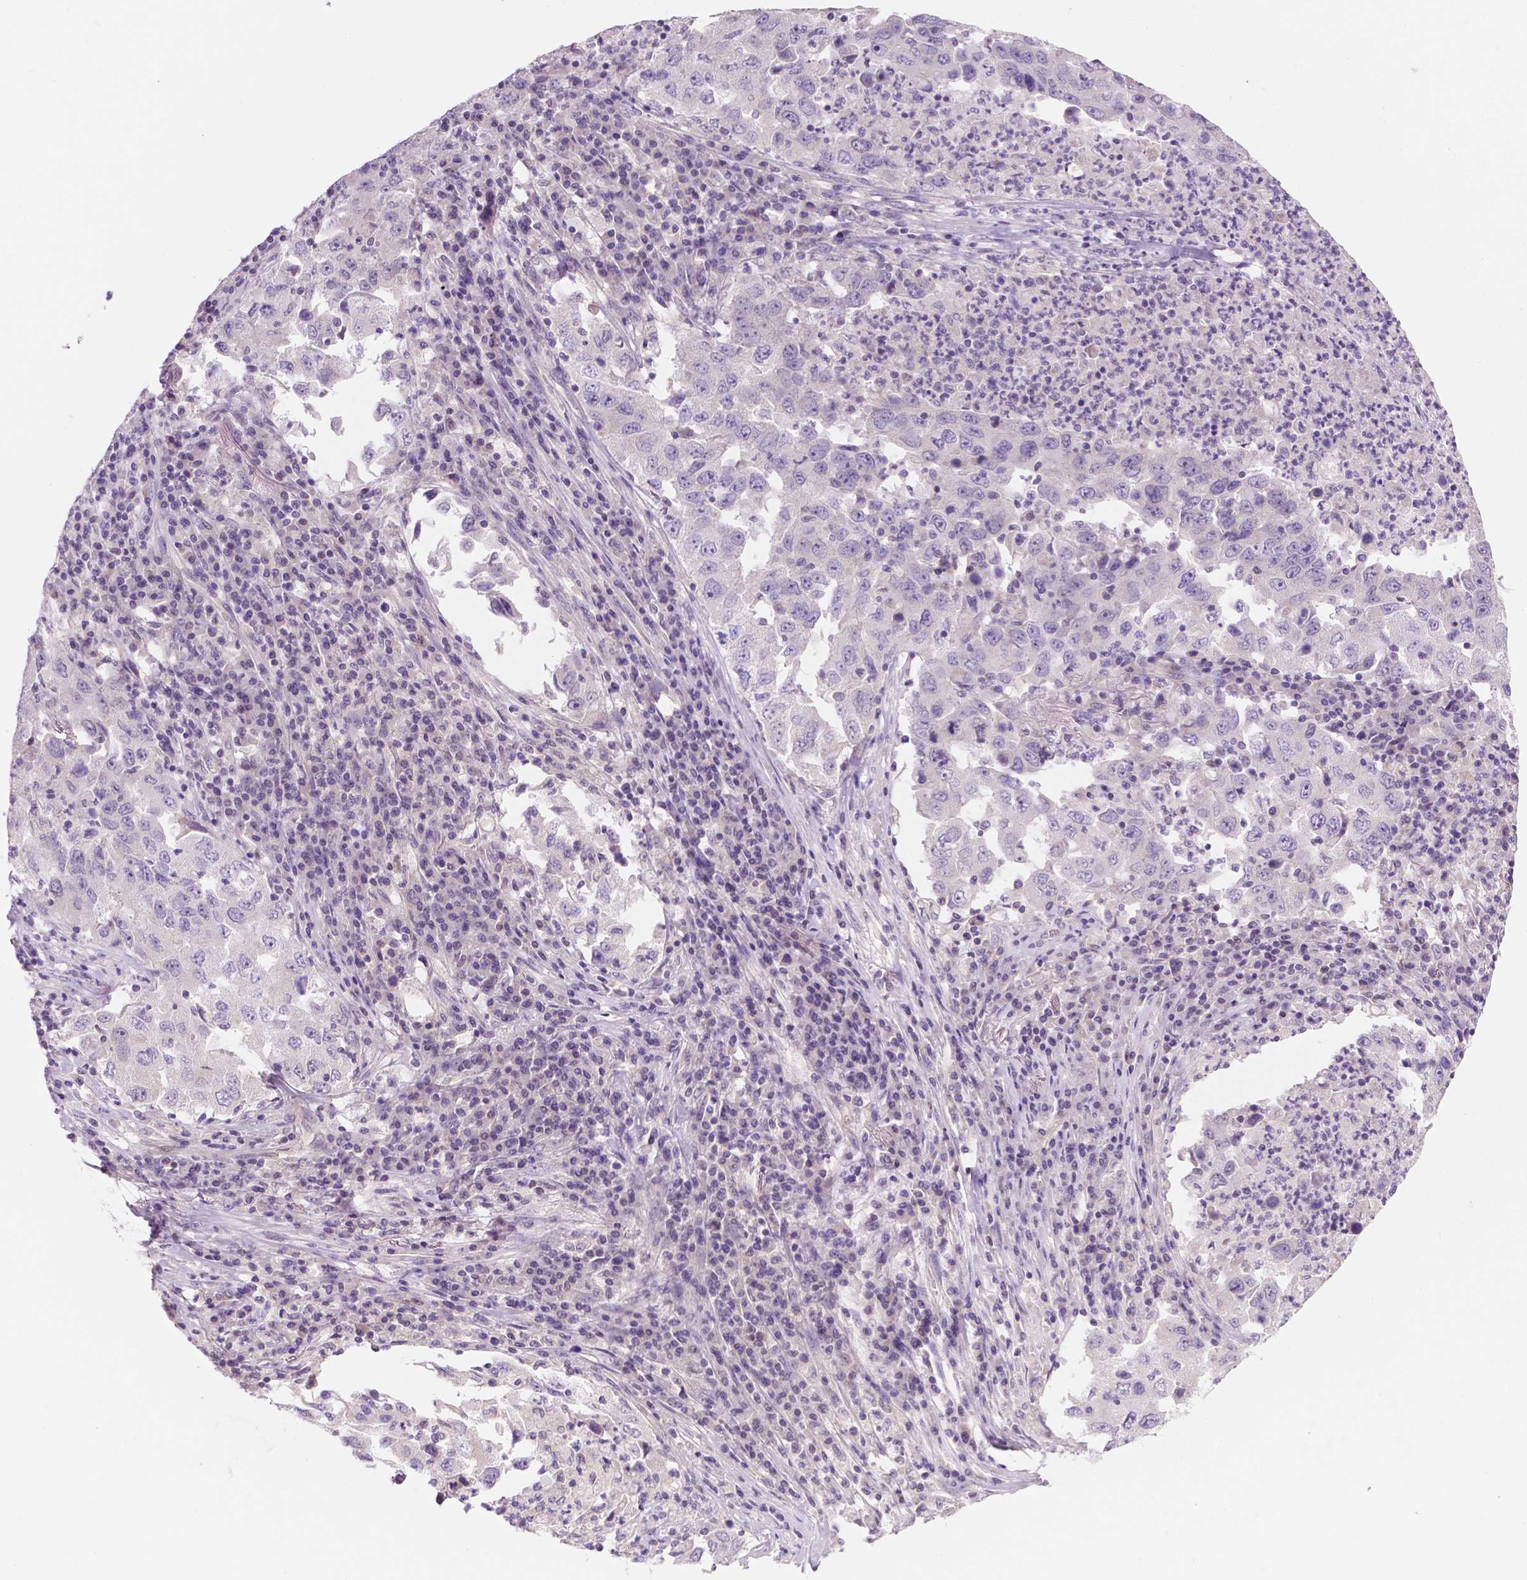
{"staining": {"intensity": "negative", "quantity": "none", "location": "none"}, "tissue": "lung cancer", "cell_type": "Tumor cells", "image_type": "cancer", "snomed": [{"axis": "morphology", "description": "Adenocarcinoma, NOS"}, {"axis": "topography", "description": "Lung"}], "caption": "An IHC micrograph of adenocarcinoma (lung) is shown. There is no staining in tumor cells of adenocarcinoma (lung).", "gene": "FAM50B", "patient": {"sex": "male", "age": 73}}